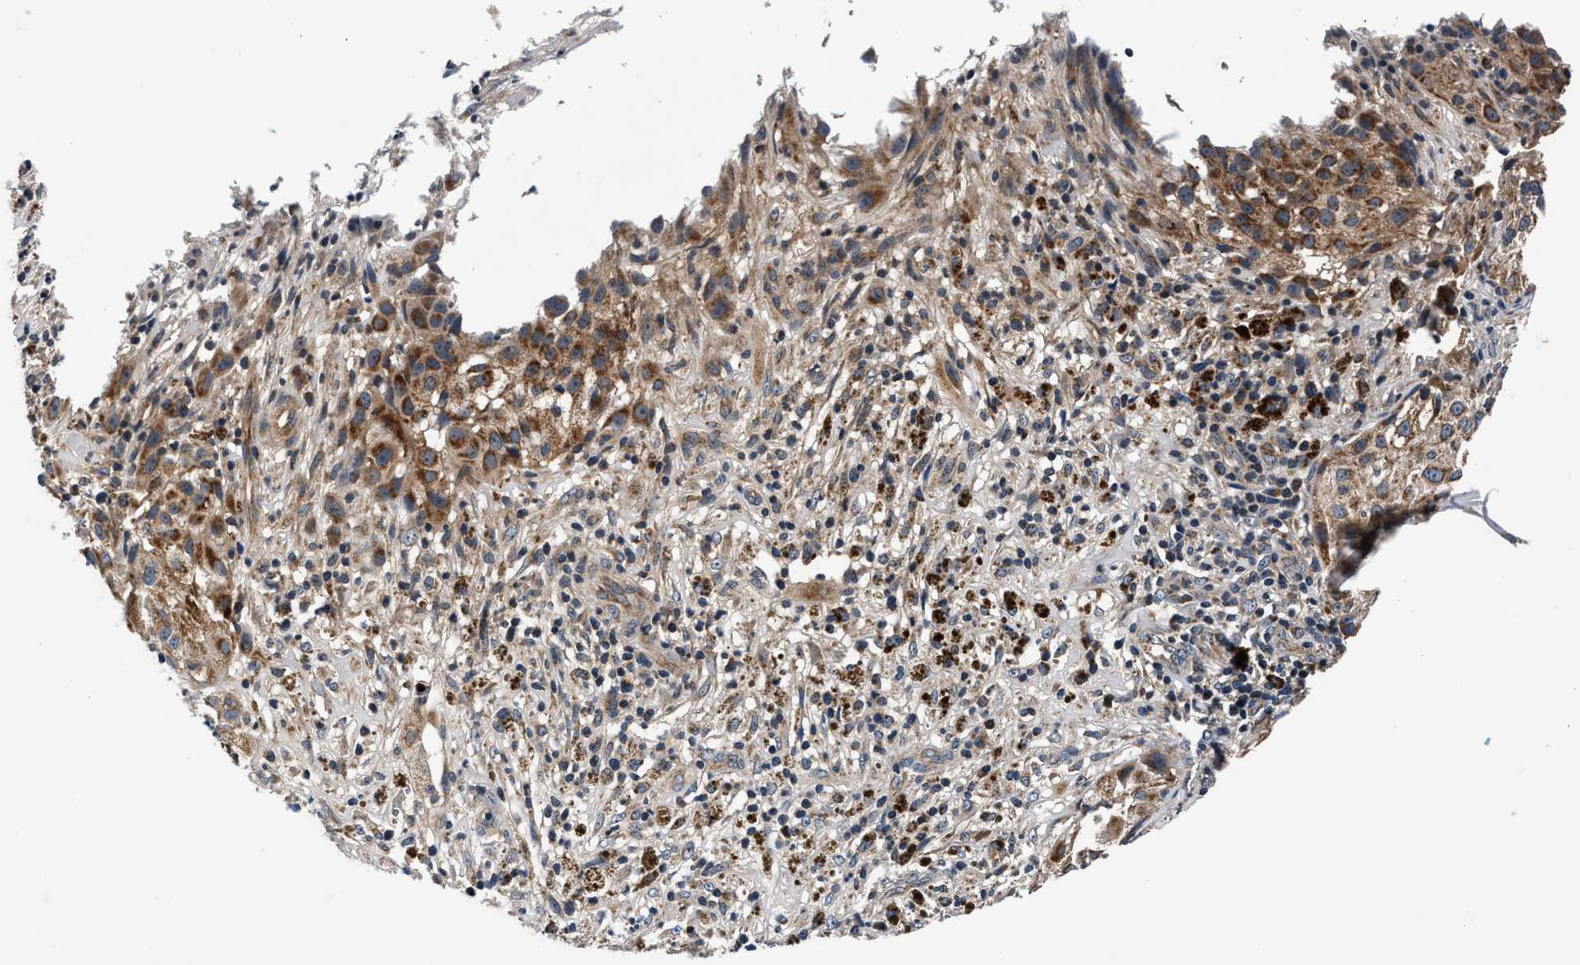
{"staining": {"intensity": "moderate", "quantity": ">75%", "location": "cytoplasmic/membranous"}, "tissue": "melanoma", "cell_type": "Tumor cells", "image_type": "cancer", "snomed": [{"axis": "morphology", "description": "Necrosis, NOS"}, {"axis": "morphology", "description": "Malignant melanoma, NOS"}, {"axis": "topography", "description": "Skin"}], "caption": "Human melanoma stained with a protein marker shows moderate staining in tumor cells.", "gene": "IMMT", "patient": {"sex": "female", "age": 87}}